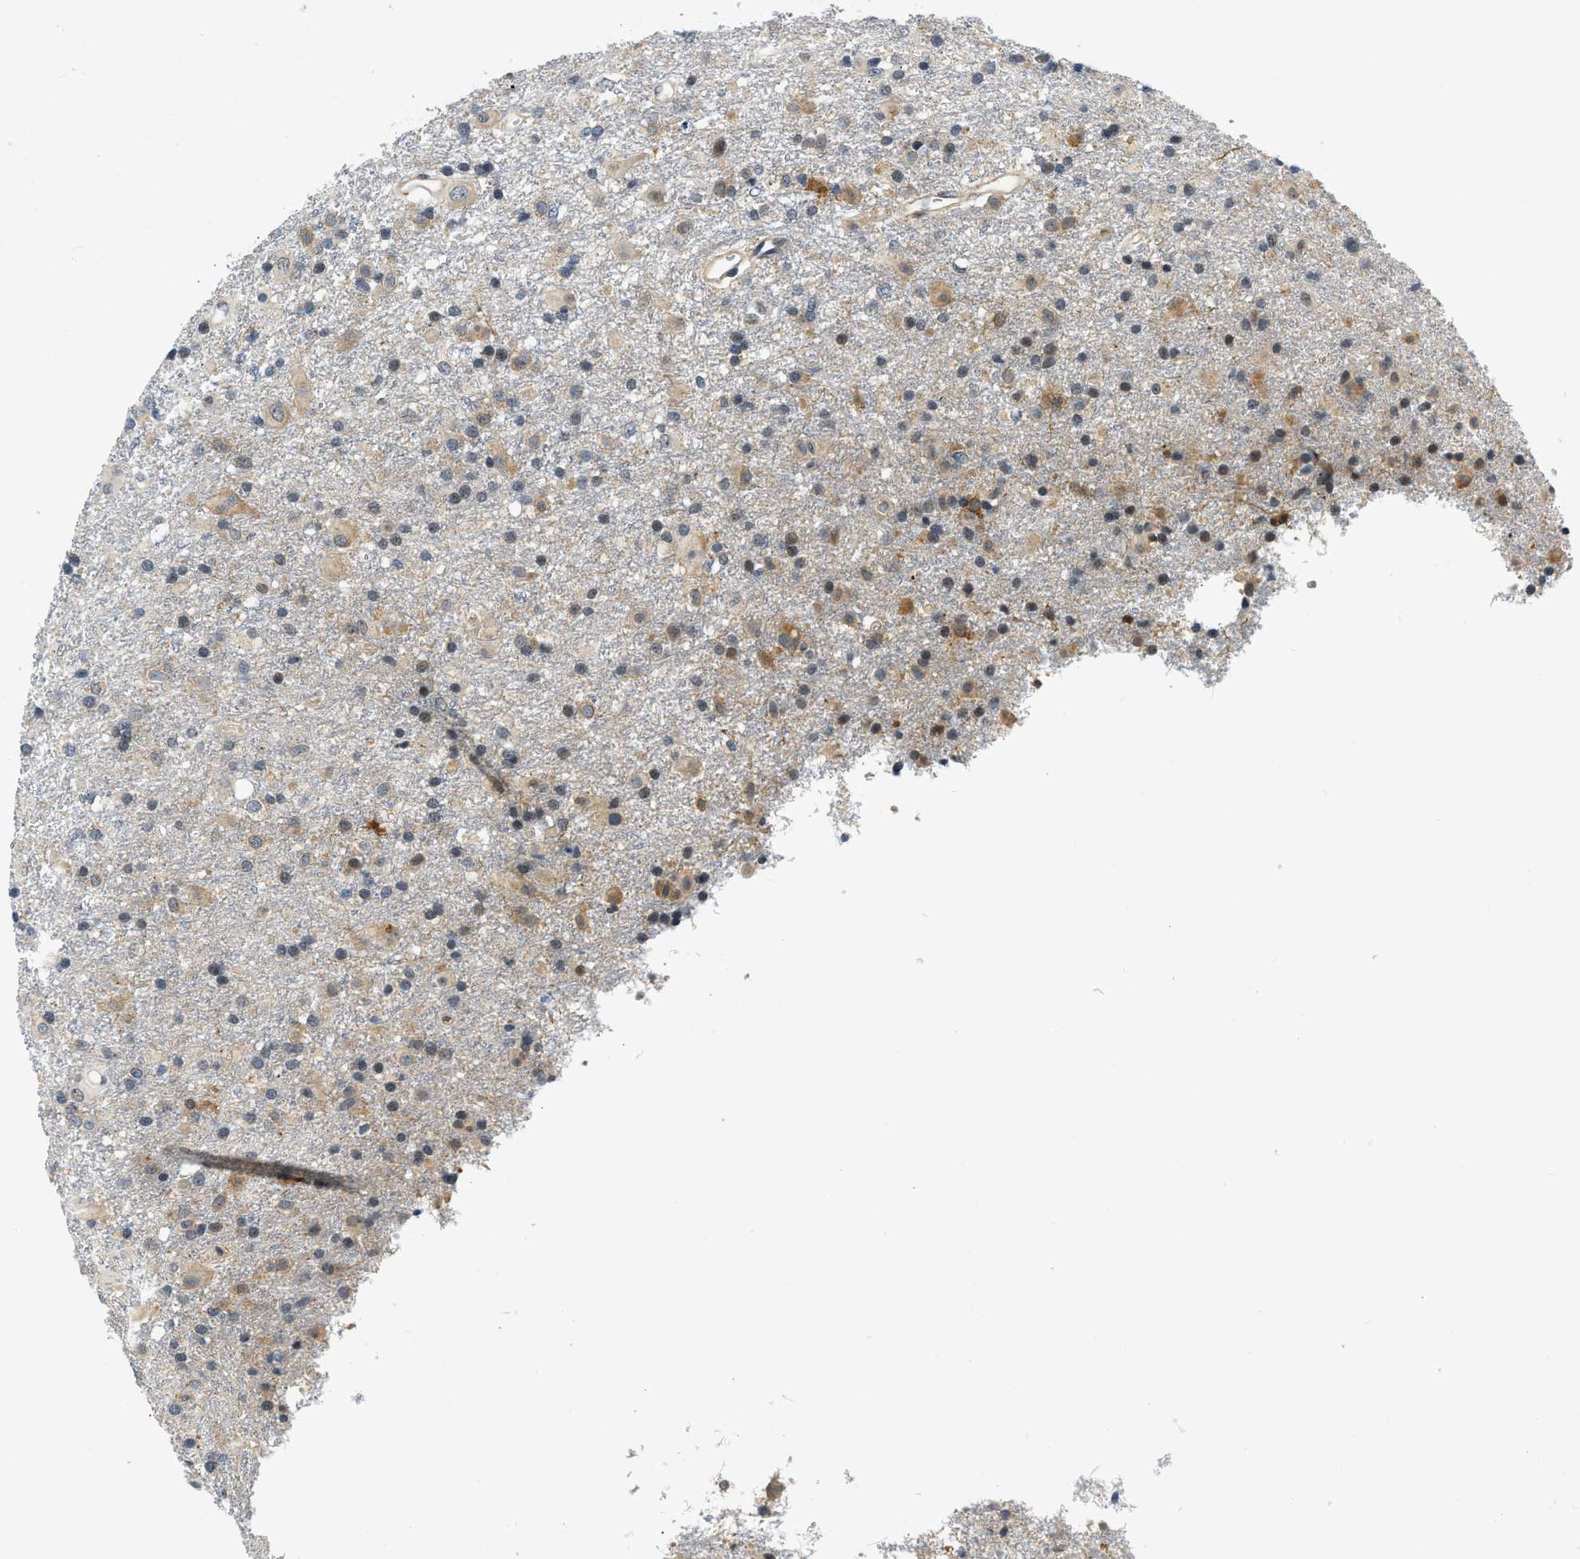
{"staining": {"intensity": "weak", "quantity": "25%-75%", "location": "cytoplasmic/membranous"}, "tissue": "glioma", "cell_type": "Tumor cells", "image_type": "cancer", "snomed": [{"axis": "morphology", "description": "Glioma, malignant, Low grade"}, {"axis": "topography", "description": "Brain"}], "caption": "Brown immunohistochemical staining in low-grade glioma (malignant) exhibits weak cytoplasmic/membranous staining in about 25%-75% of tumor cells.", "gene": "SMAD4", "patient": {"sex": "male", "age": 65}}